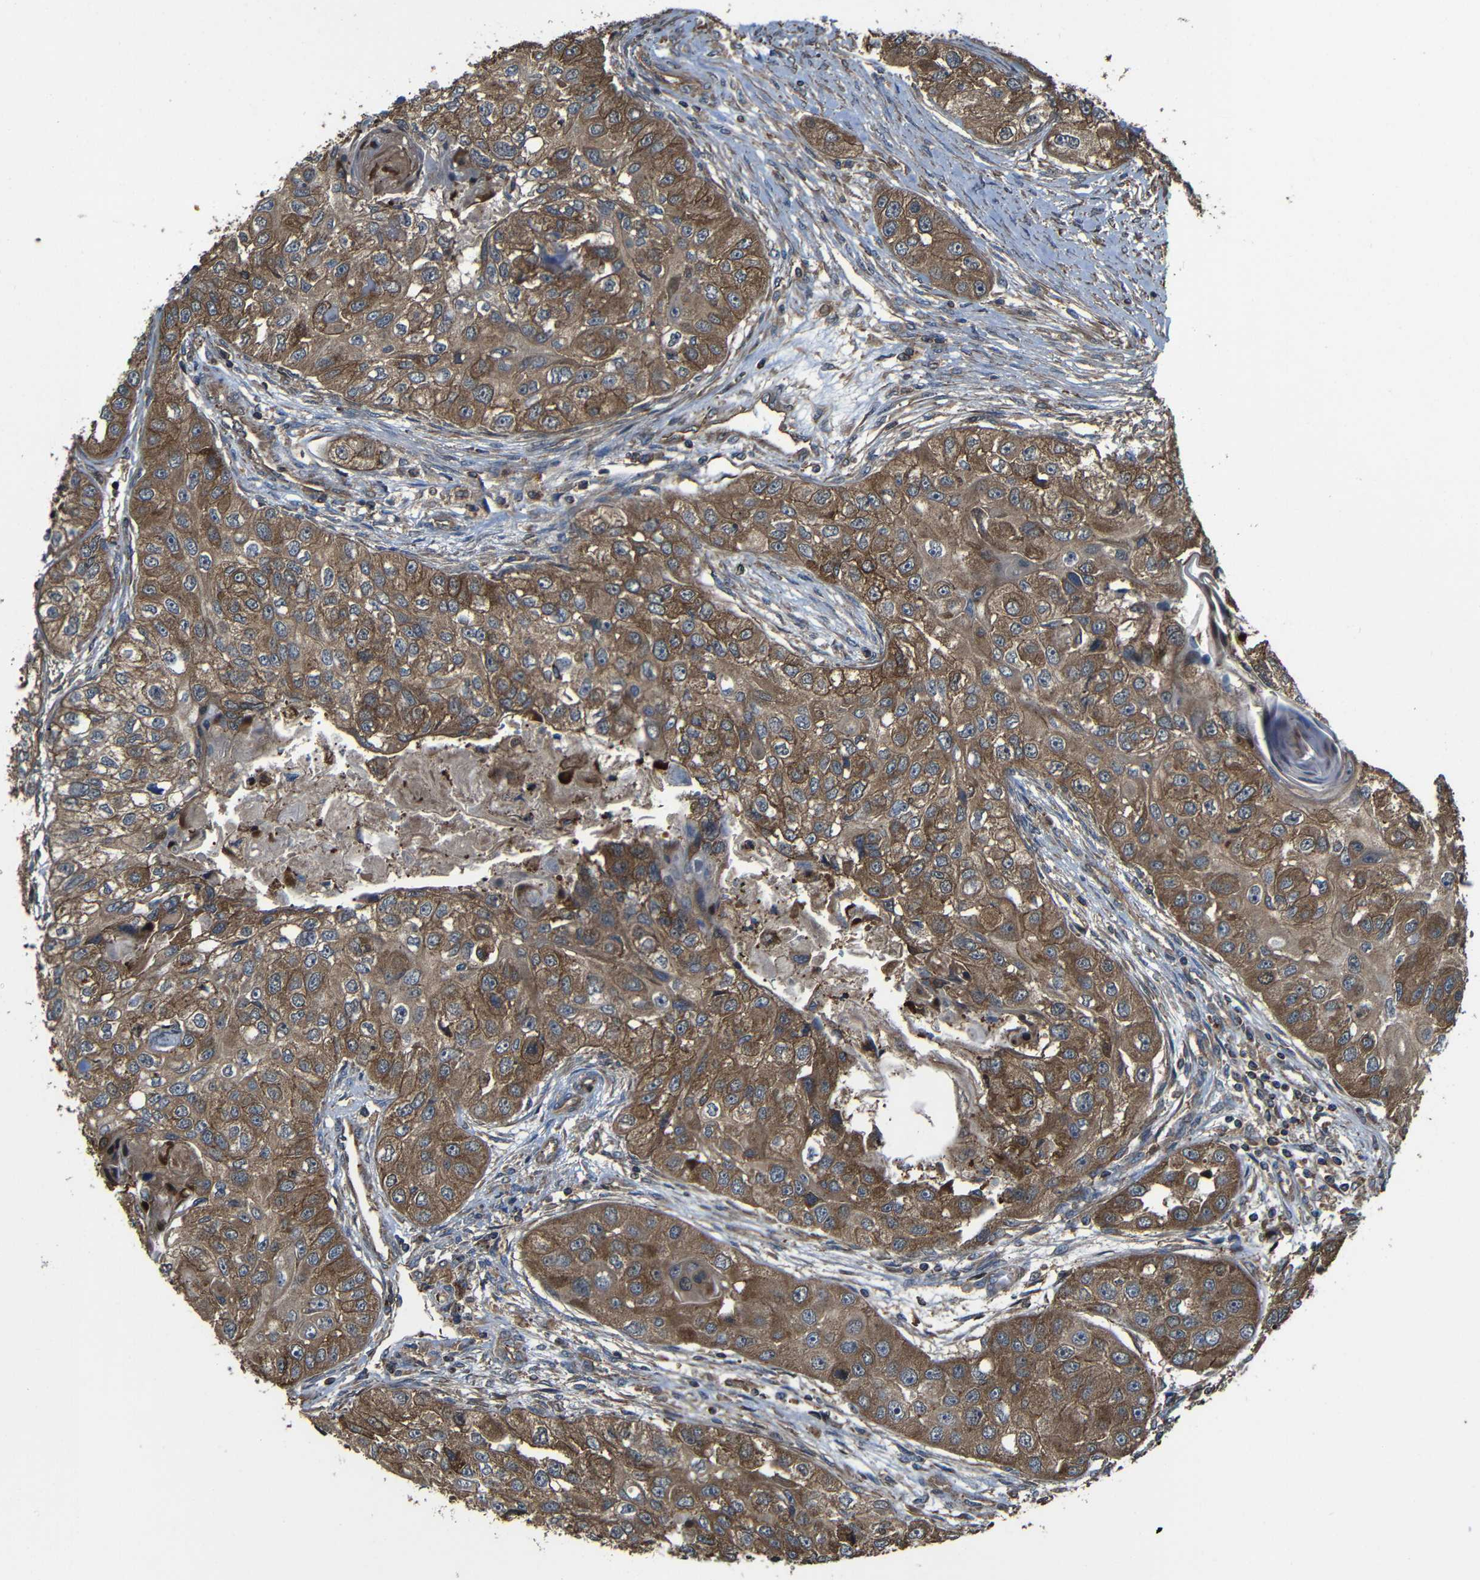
{"staining": {"intensity": "moderate", "quantity": ">75%", "location": "cytoplasmic/membranous"}, "tissue": "head and neck cancer", "cell_type": "Tumor cells", "image_type": "cancer", "snomed": [{"axis": "morphology", "description": "Normal tissue, NOS"}, {"axis": "morphology", "description": "Squamous cell carcinoma, NOS"}, {"axis": "topography", "description": "Skeletal muscle"}, {"axis": "topography", "description": "Head-Neck"}], "caption": "Immunohistochemical staining of head and neck squamous cell carcinoma shows medium levels of moderate cytoplasmic/membranous positivity in about >75% of tumor cells.", "gene": "PTCH1", "patient": {"sex": "male", "age": 51}}